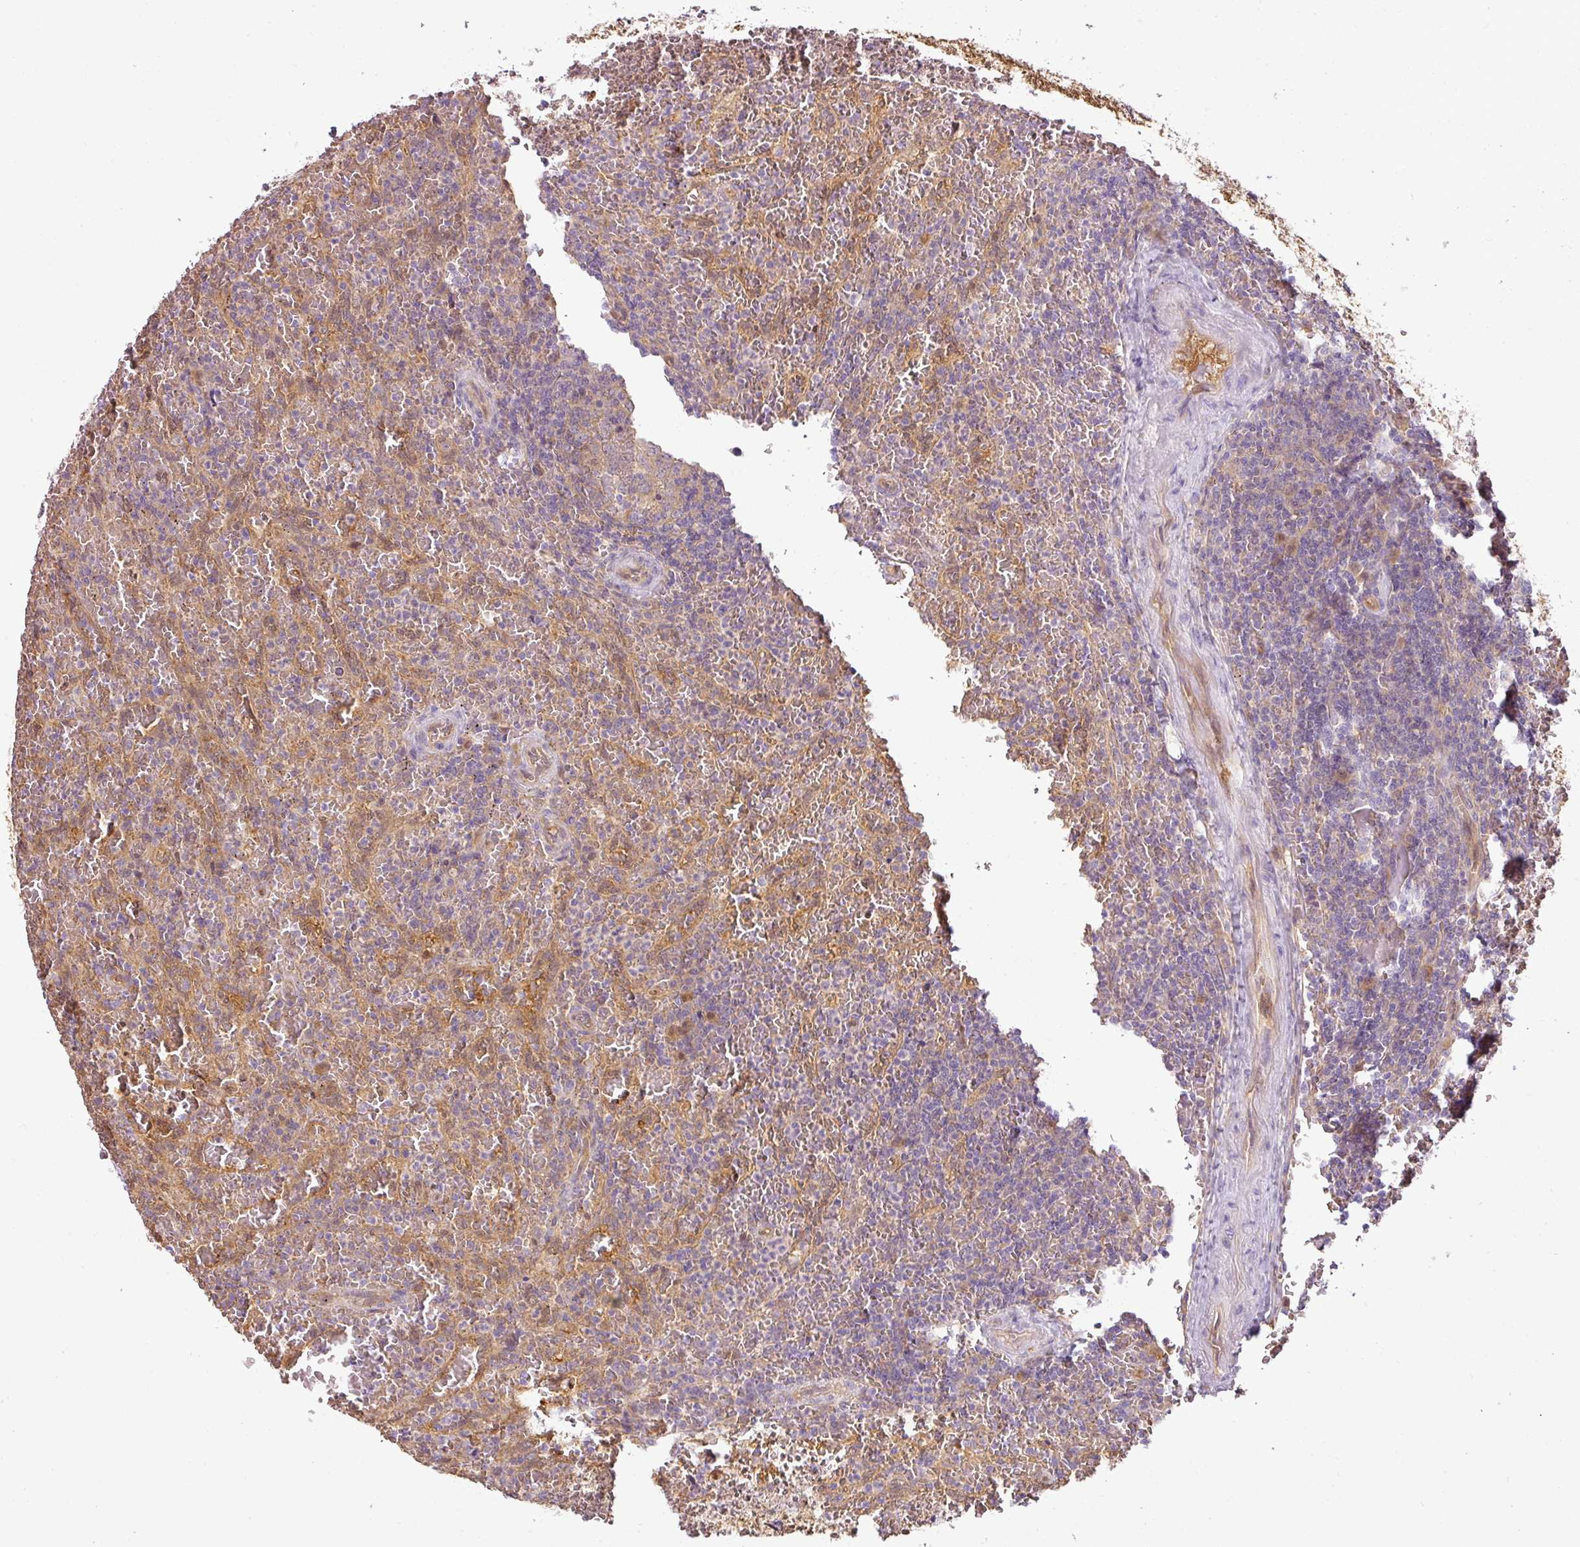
{"staining": {"intensity": "negative", "quantity": "none", "location": "none"}, "tissue": "lymphoma", "cell_type": "Tumor cells", "image_type": "cancer", "snomed": [{"axis": "morphology", "description": "Malignant lymphoma, non-Hodgkin's type, Low grade"}, {"axis": "topography", "description": "Spleen"}], "caption": "This is an immunohistochemistry (IHC) histopathology image of human malignant lymphoma, non-Hodgkin's type (low-grade). There is no expression in tumor cells.", "gene": "ANKRD18A", "patient": {"sex": "female", "age": 64}}